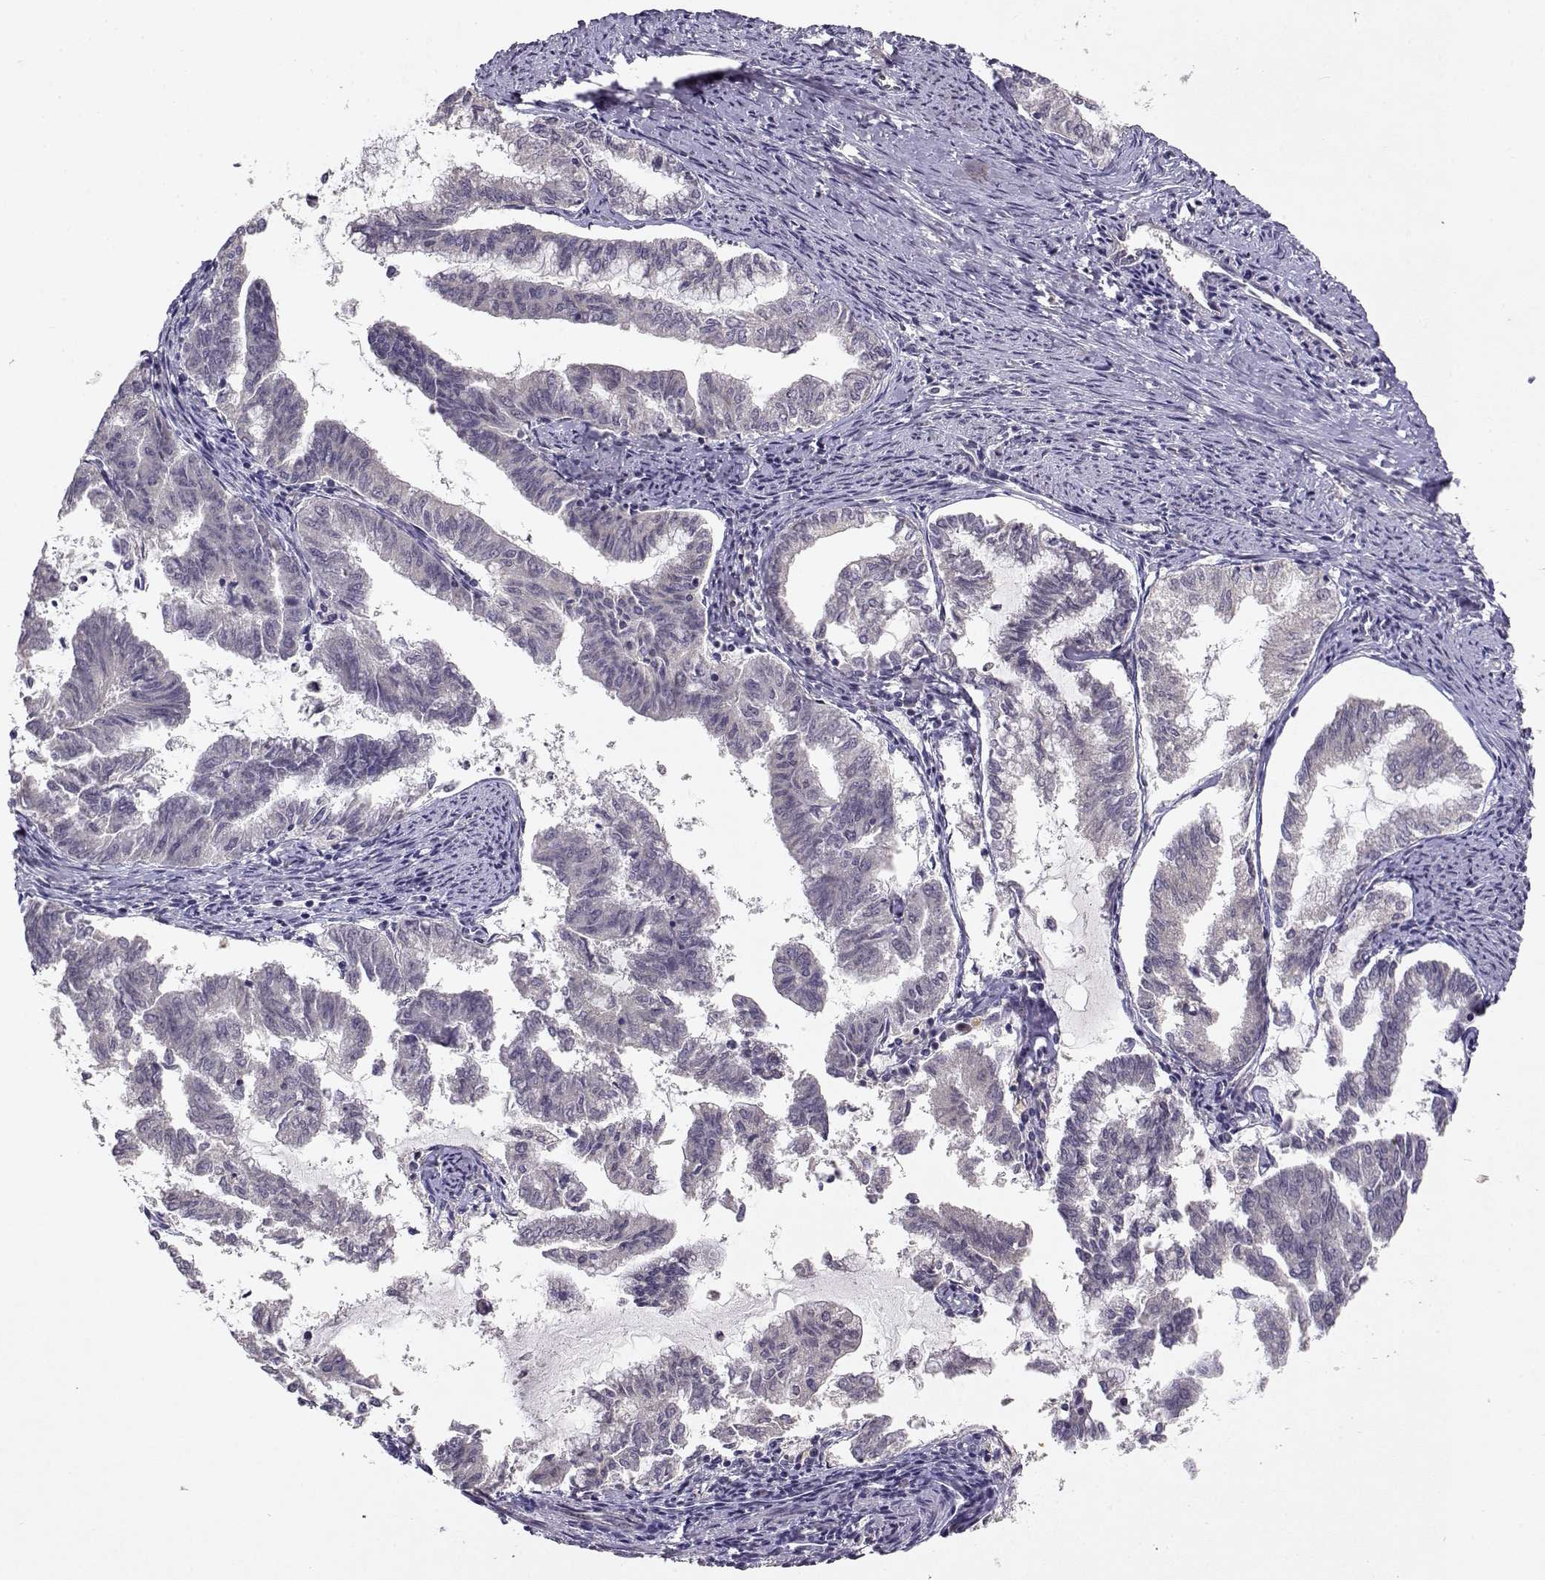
{"staining": {"intensity": "negative", "quantity": "none", "location": "none"}, "tissue": "endometrial cancer", "cell_type": "Tumor cells", "image_type": "cancer", "snomed": [{"axis": "morphology", "description": "Adenocarcinoma, NOS"}, {"axis": "topography", "description": "Endometrium"}], "caption": "The immunohistochemistry (IHC) micrograph has no significant positivity in tumor cells of endometrial cancer (adenocarcinoma) tissue. Nuclei are stained in blue.", "gene": "BMX", "patient": {"sex": "female", "age": 79}}